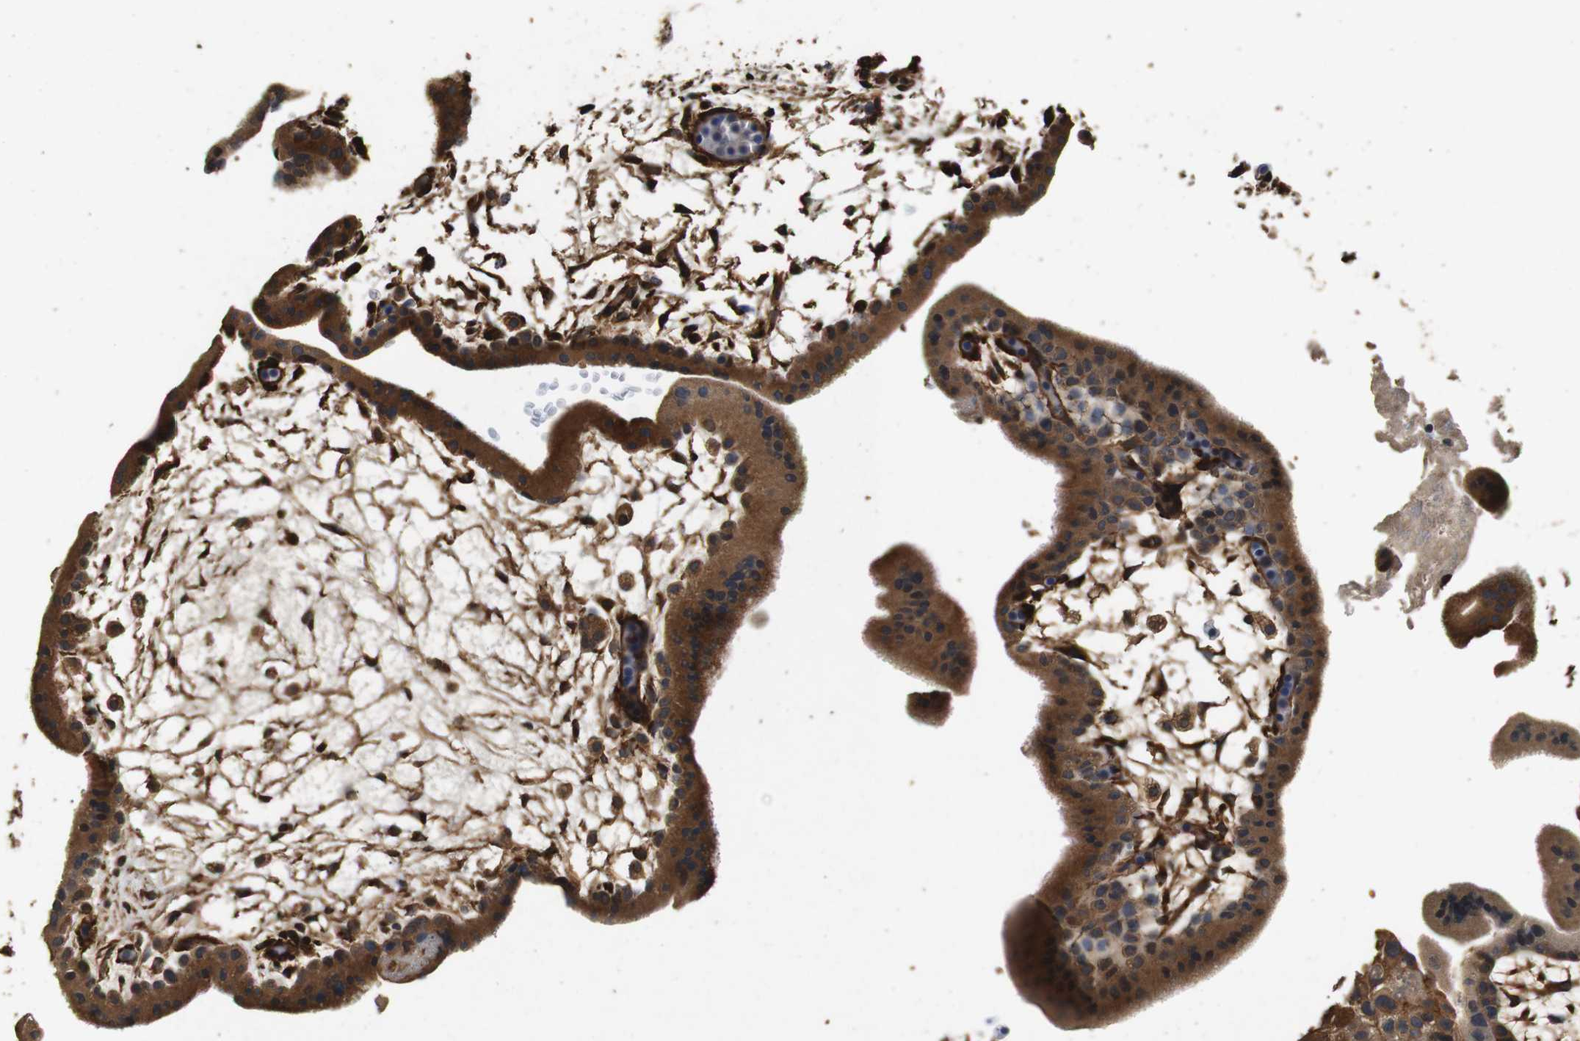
{"staining": {"intensity": "strong", "quantity": ">75%", "location": "cytoplasmic/membranous"}, "tissue": "placenta", "cell_type": "Trophoblastic cells", "image_type": "normal", "snomed": [{"axis": "morphology", "description": "Normal tissue, NOS"}, {"axis": "topography", "description": "Placenta"}], "caption": "This image exhibits benign placenta stained with immunohistochemistry to label a protein in brown. The cytoplasmic/membranous of trophoblastic cells show strong positivity for the protein. Nuclei are counter-stained blue.", "gene": "CNPY4", "patient": {"sex": "female", "age": 35}}